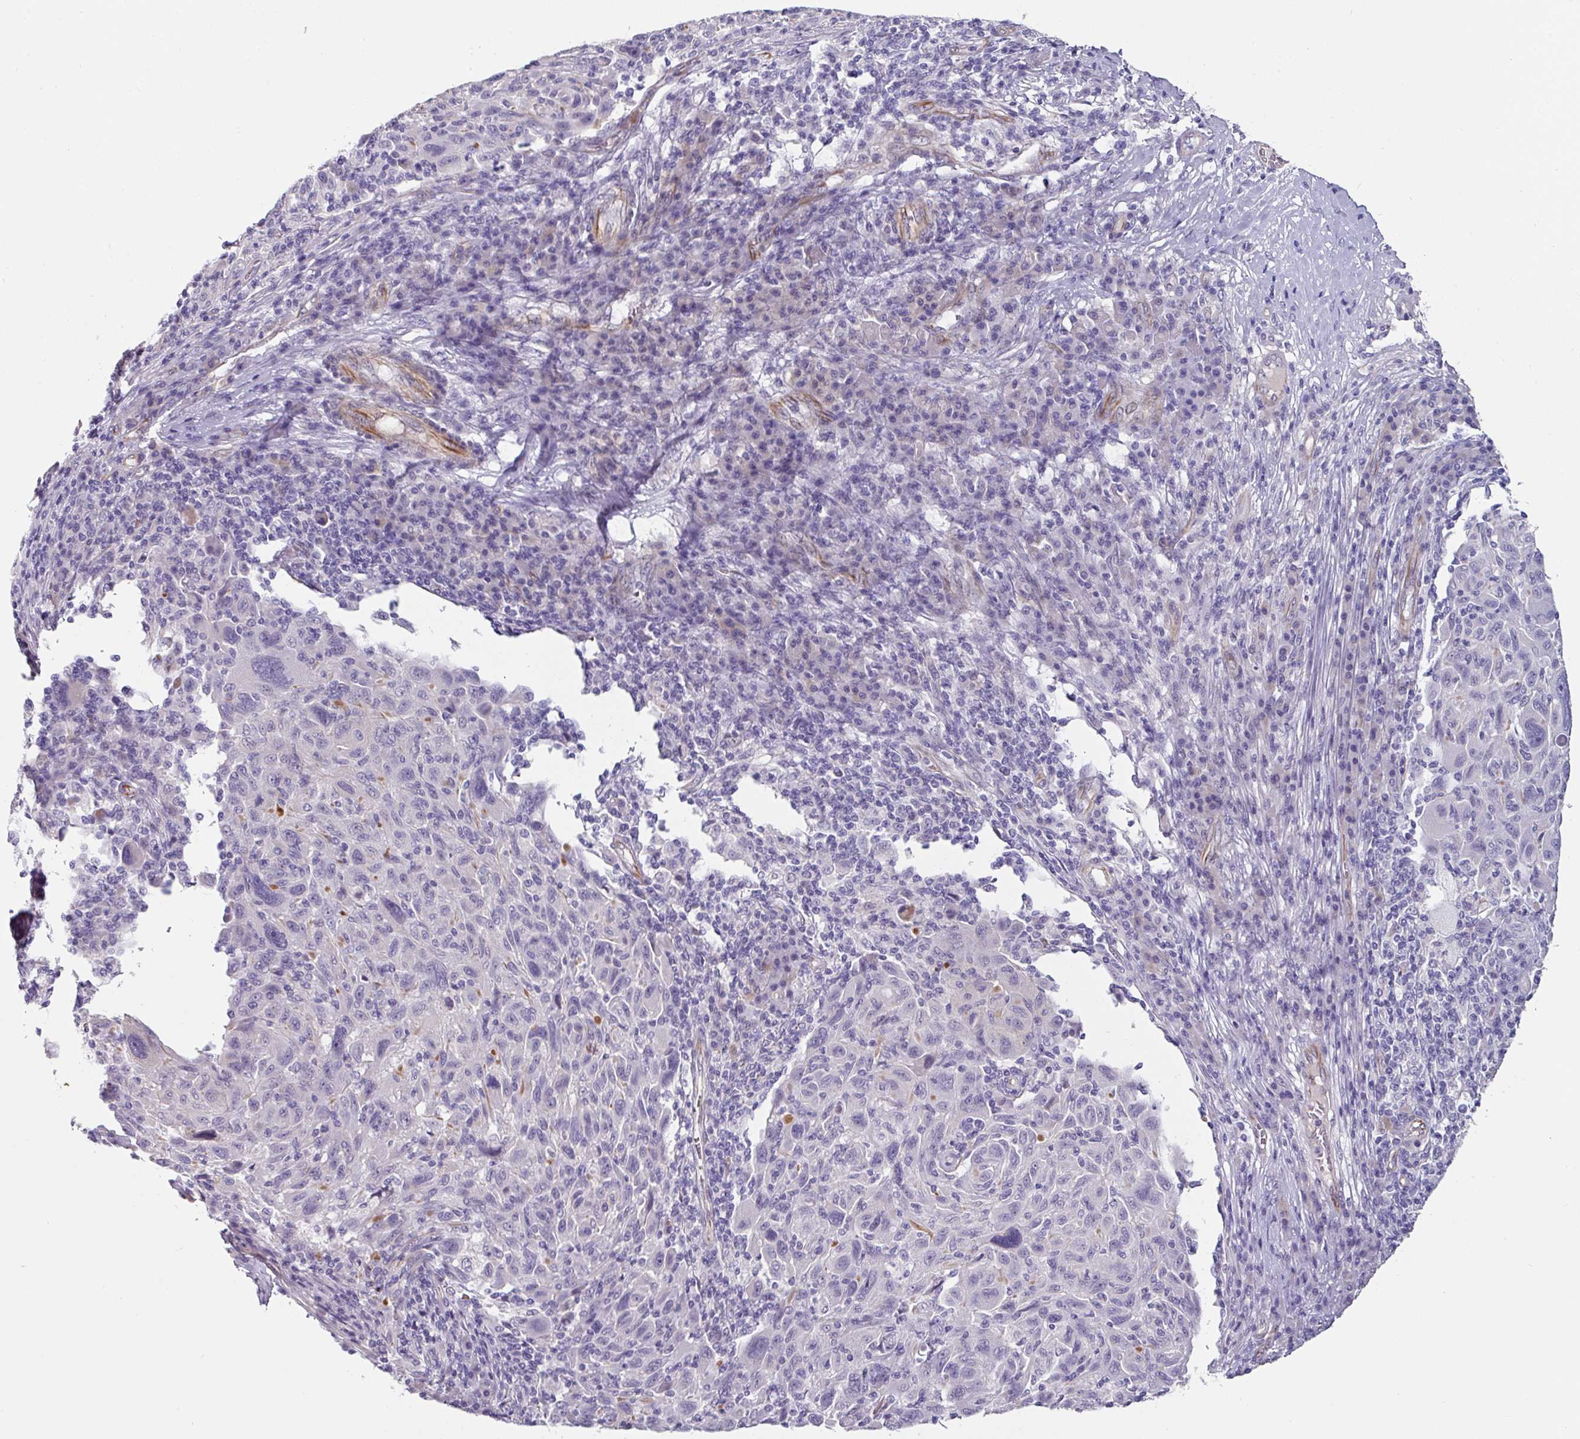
{"staining": {"intensity": "negative", "quantity": "none", "location": "none"}, "tissue": "melanoma", "cell_type": "Tumor cells", "image_type": "cancer", "snomed": [{"axis": "morphology", "description": "Malignant melanoma, NOS"}, {"axis": "topography", "description": "Skin"}], "caption": "Human malignant melanoma stained for a protein using immunohistochemistry (IHC) shows no staining in tumor cells.", "gene": "EYA3", "patient": {"sex": "male", "age": 53}}